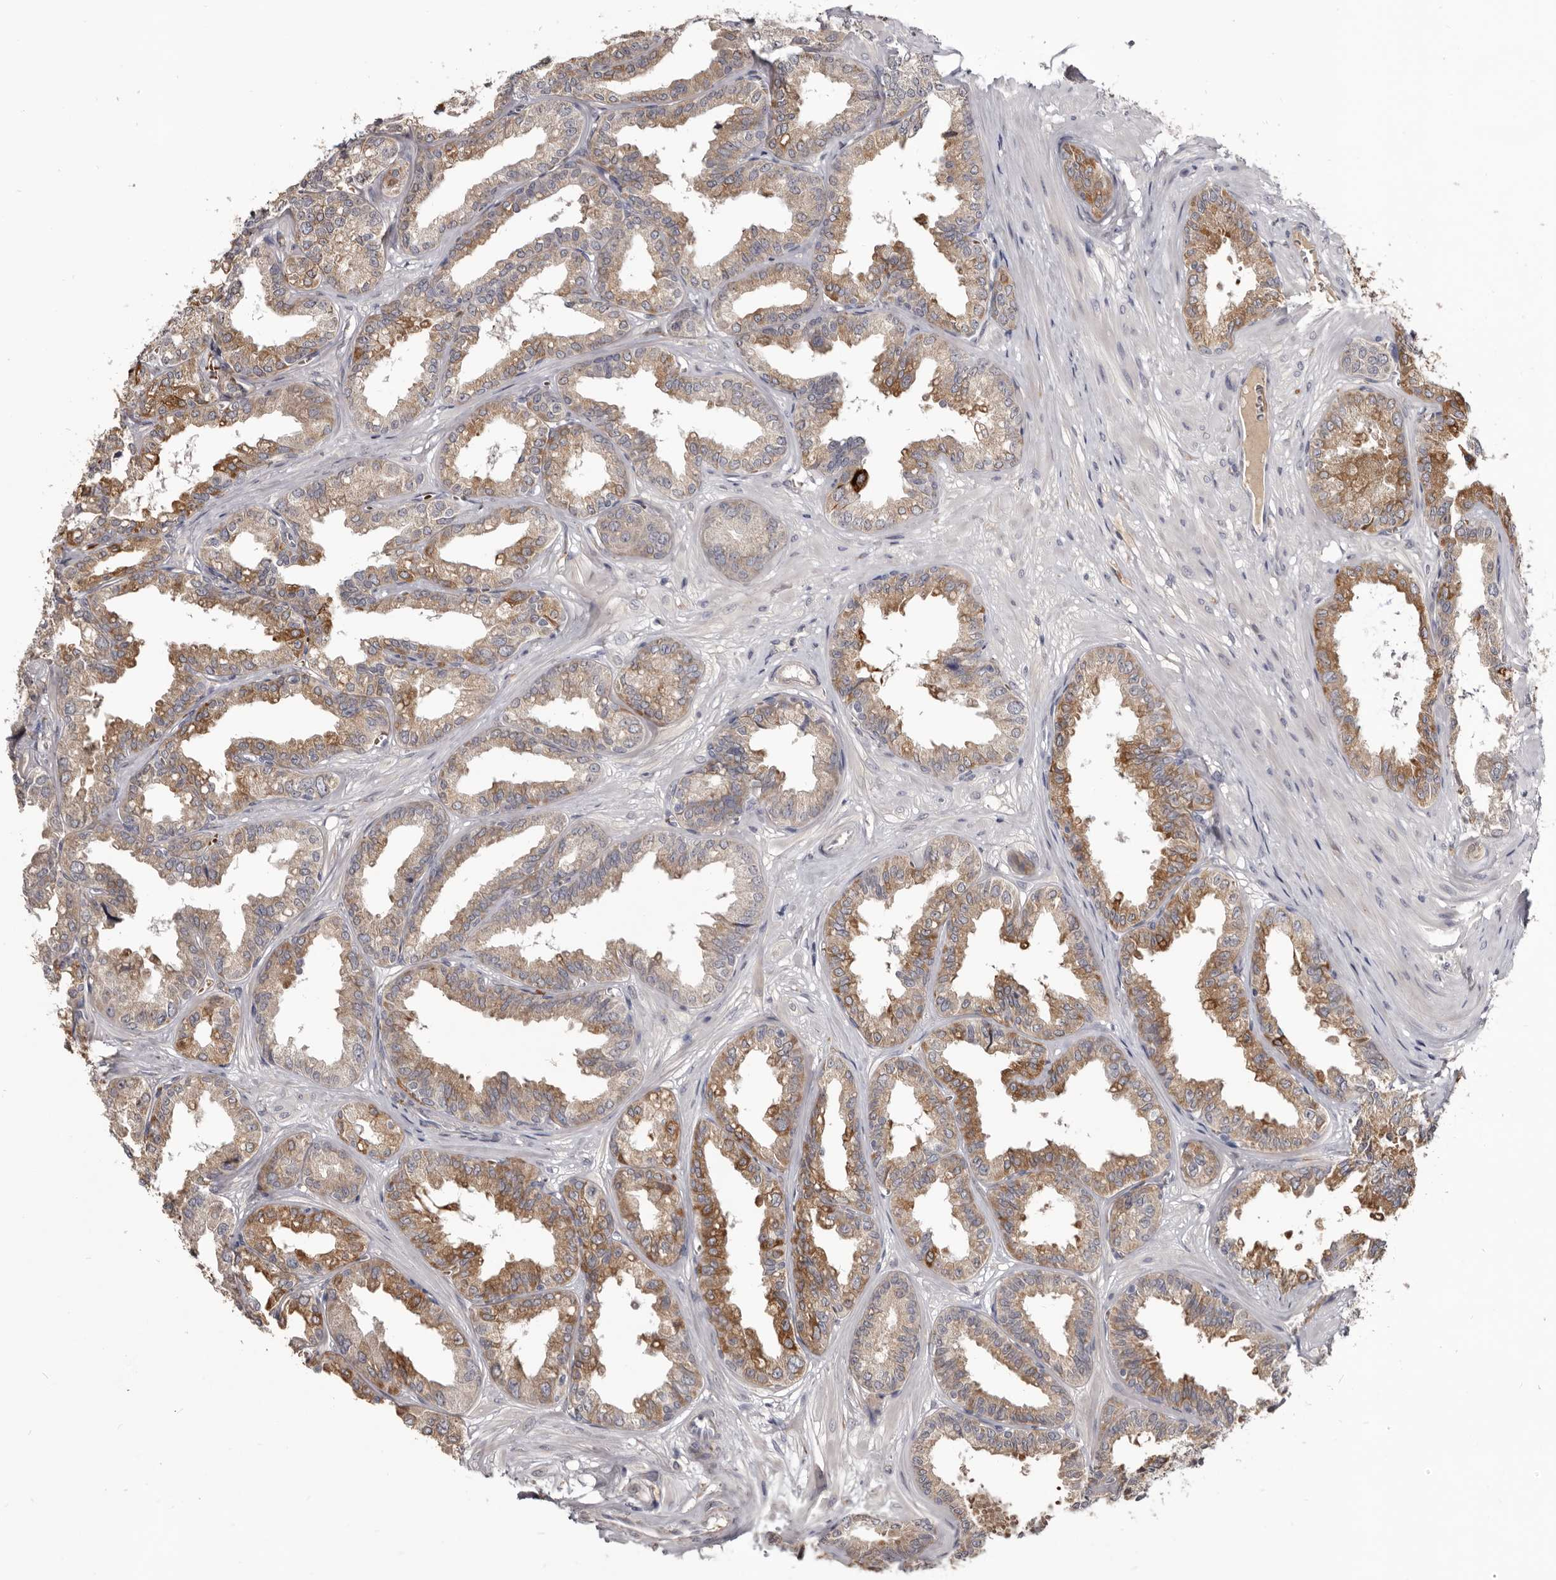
{"staining": {"intensity": "moderate", "quantity": "25%-75%", "location": "cytoplasmic/membranous"}, "tissue": "seminal vesicle", "cell_type": "Glandular cells", "image_type": "normal", "snomed": [{"axis": "morphology", "description": "Normal tissue, NOS"}, {"axis": "topography", "description": "Prostate"}, {"axis": "topography", "description": "Seminal veicle"}], "caption": "Seminal vesicle stained with IHC shows moderate cytoplasmic/membranous positivity in about 25%-75% of glandular cells. The protein of interest is stained brown, and the nuclei are stained in blue (DAB (3,3'-diaminobenzidine) IHC with brightfield microscopy, high magnification).", "gene": "NENF", "patient": {"sex": "male", "age": 51}}